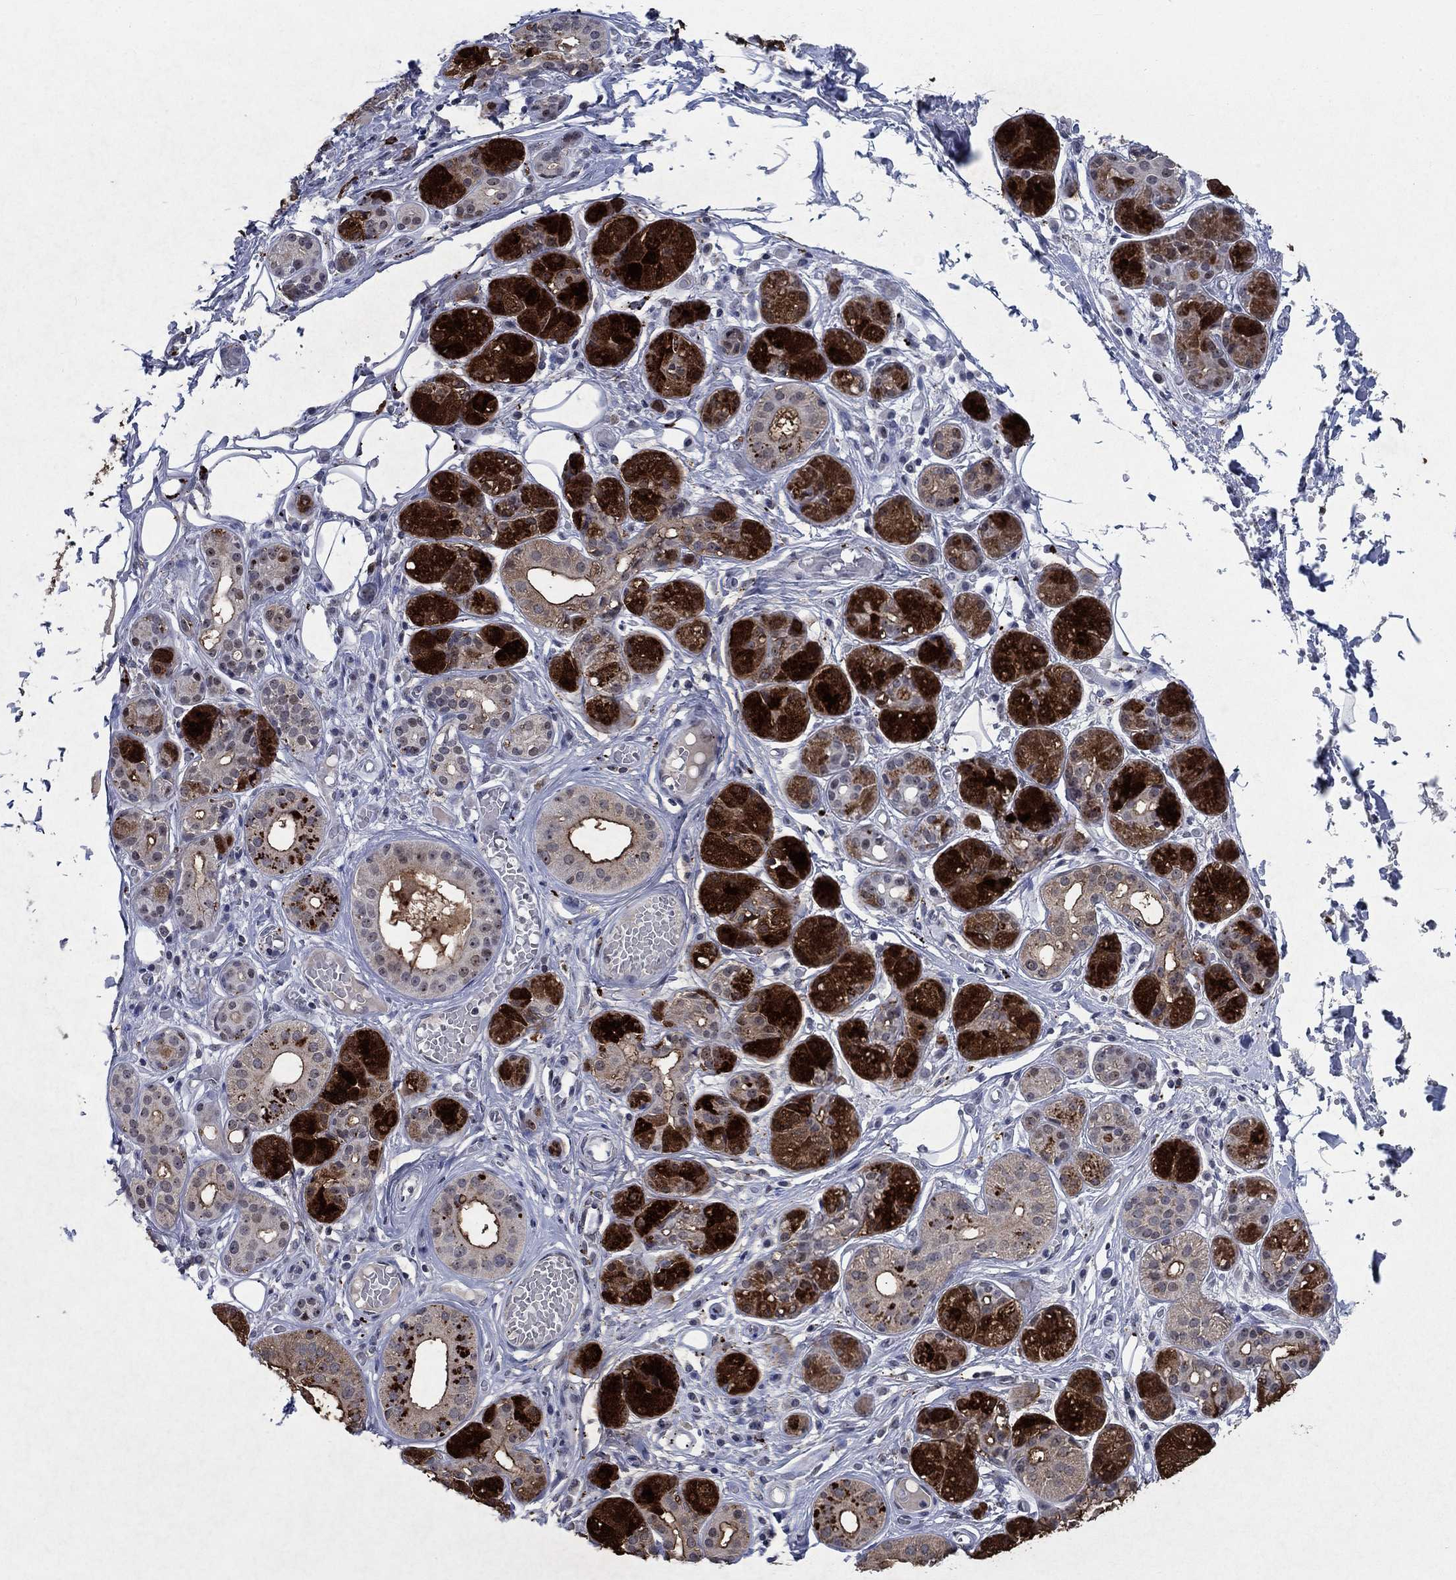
{"staining": {"intensity": "strong", "quantity": "25%-75%", "location": "cytoplasmic/membranous"}, "tissue": "salivary gland", "cell_type": "Glandular cells", "image_type": "normal", "snomed": [{"axis": "morphology", "description": "Normal tissue, NOS"}, {"axis": "topography", "description": "Salivary gland"}, {"axis": "topography", "description": "Peripheral nerve tissue"}], "caption": "Immunohistochemical staining of benign salivary gland displays high levels of strong cytoplasmic/membranous expression in about 25%-75% of glandular cells. Nuclei are stained in blue.", "gene": "HTN1", "patient": {"sex": "male", "age": 71}}